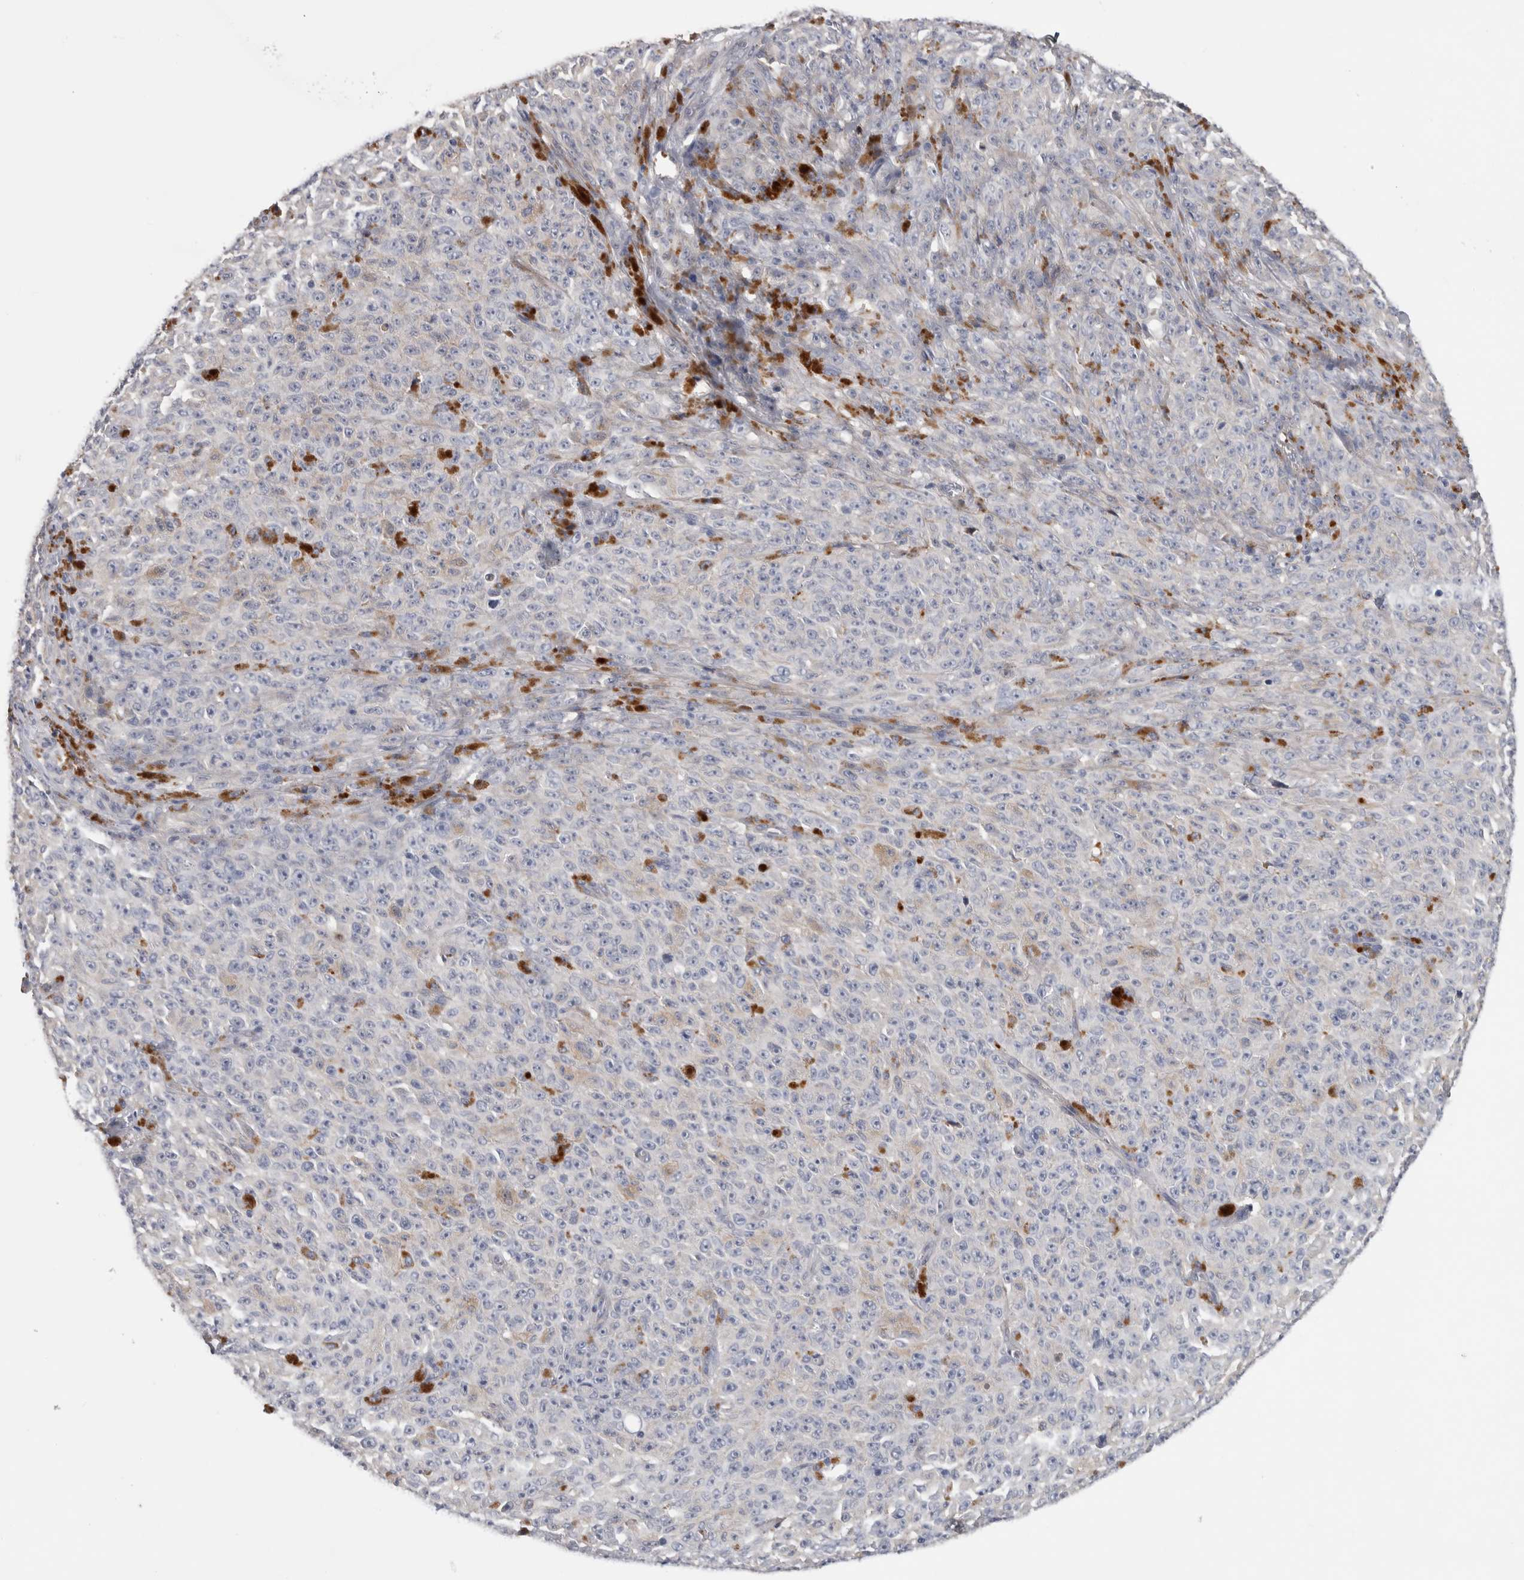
{"staining": {"intensity": "negative", "quantity": "none", "location": "none"}, "tissue": "melanoma", "cell_type": "Tumor cells", "image_type": "cancer", "snomed": [{"axis": "morphology", "description": "Malignant melanoma, NOS"}, {"axis": "topography", "description": "Skin"}], "caption": "DAB immunohistochemical staining of melanoma reveals no significant expression in tumor cells.", "gene": "ATXN2", "patient": {"sex": "female", "age": 82}}